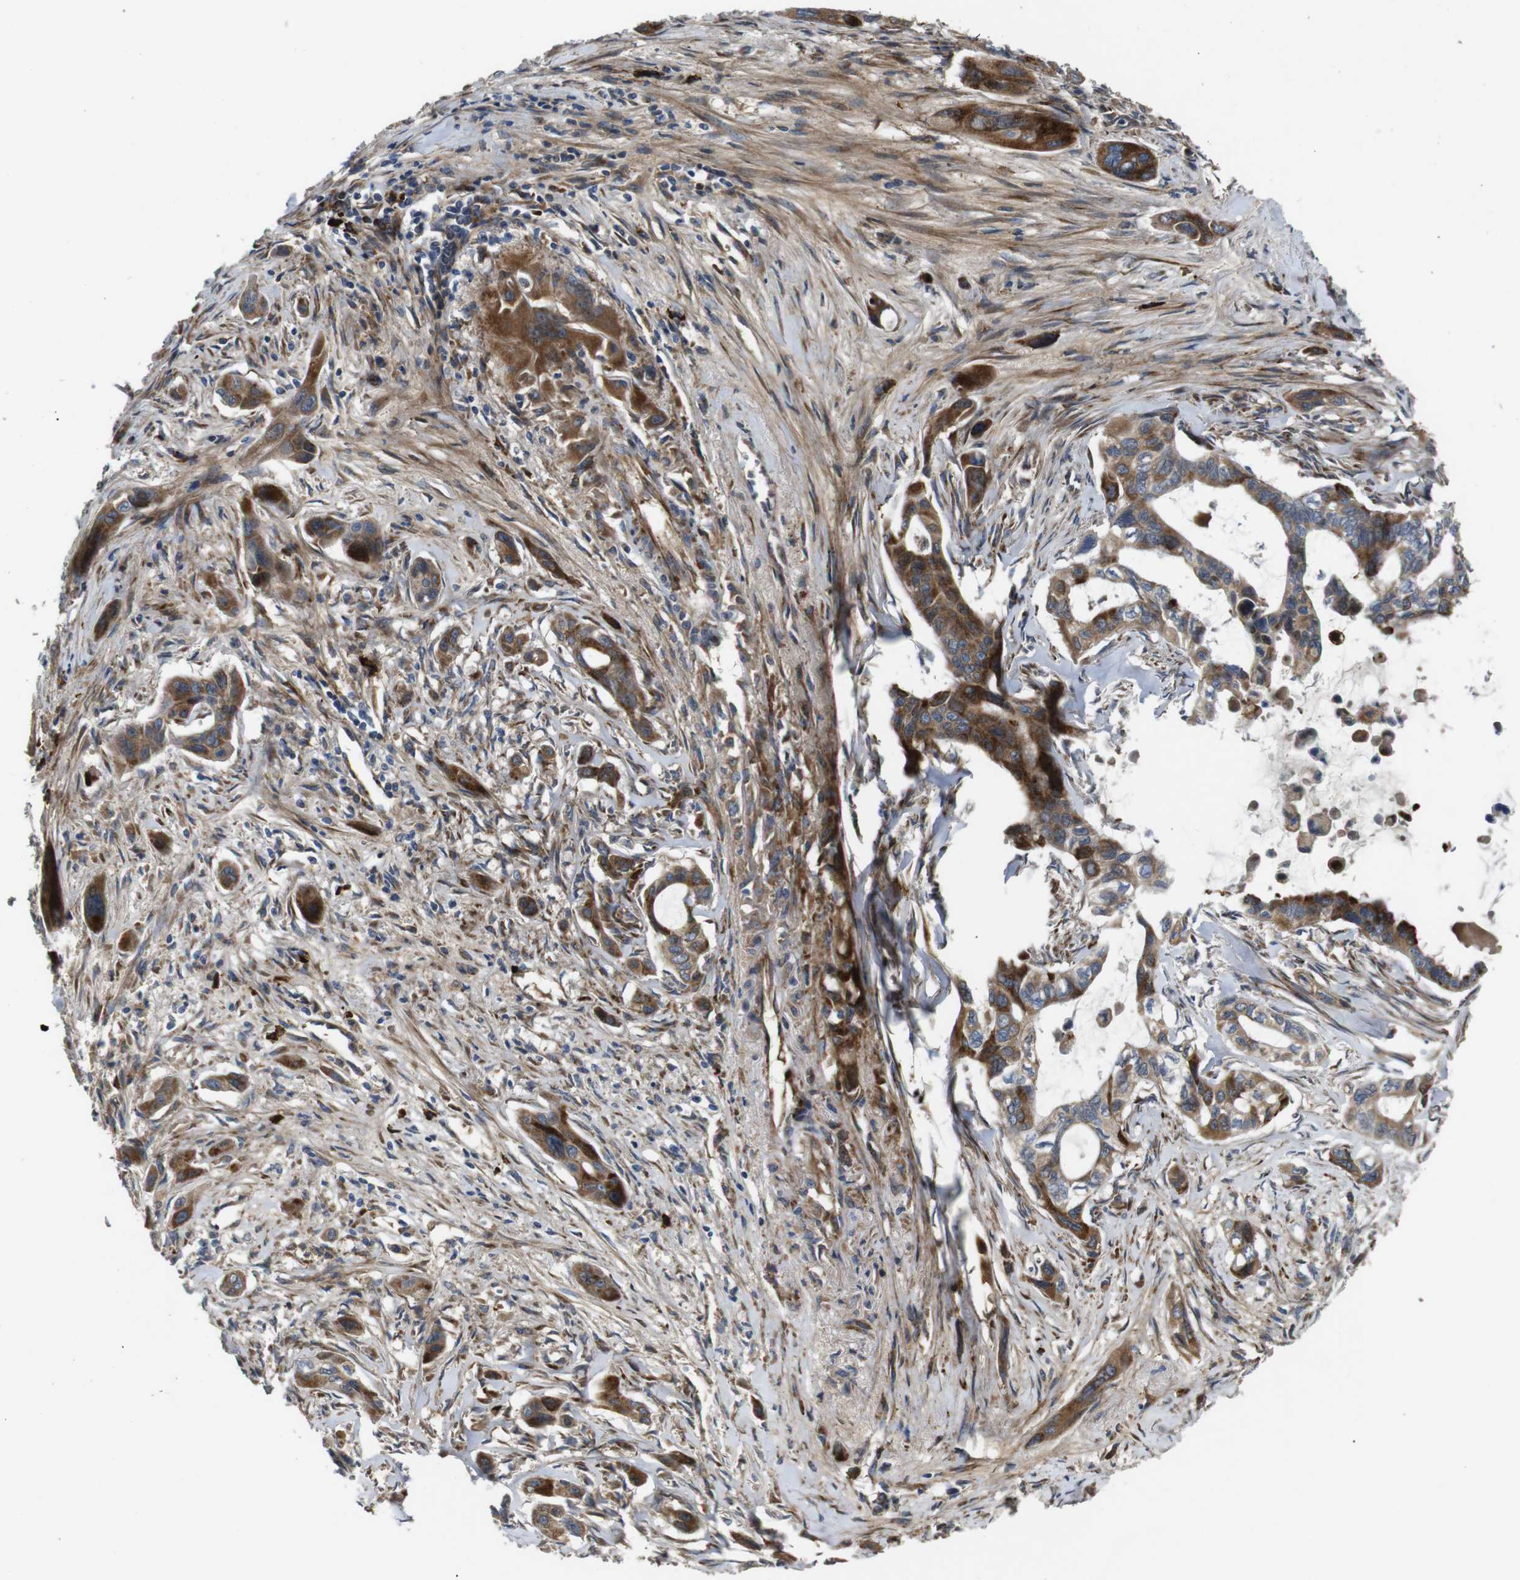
{"staining": {"intensity": "strong", "quantity": ">75%", "location": "cytoplasmic/membranous"}, "tissue": "pancreatic cancer", "cell_type": "Tumor cells", "image_type": "cancer", "snomed": [{"axis": "morphology", "description": "Adenocarcinoma, NOS"}, {"axis": "topography", "description": "Pancreas"}], "caption": "Immunohistochemistry micrograph of neoplastic tissue: pancreatic adenocarcinoma stained using immunohistochemistry exhibits high levels of strong protein expression localized specifically in the cytoplasmic/membranous of tumor cells, appearing as a cytoplasmic/membranous brown color.", "gene": "UBE2G2", "patient": {"sex": "male", "age": 73}}